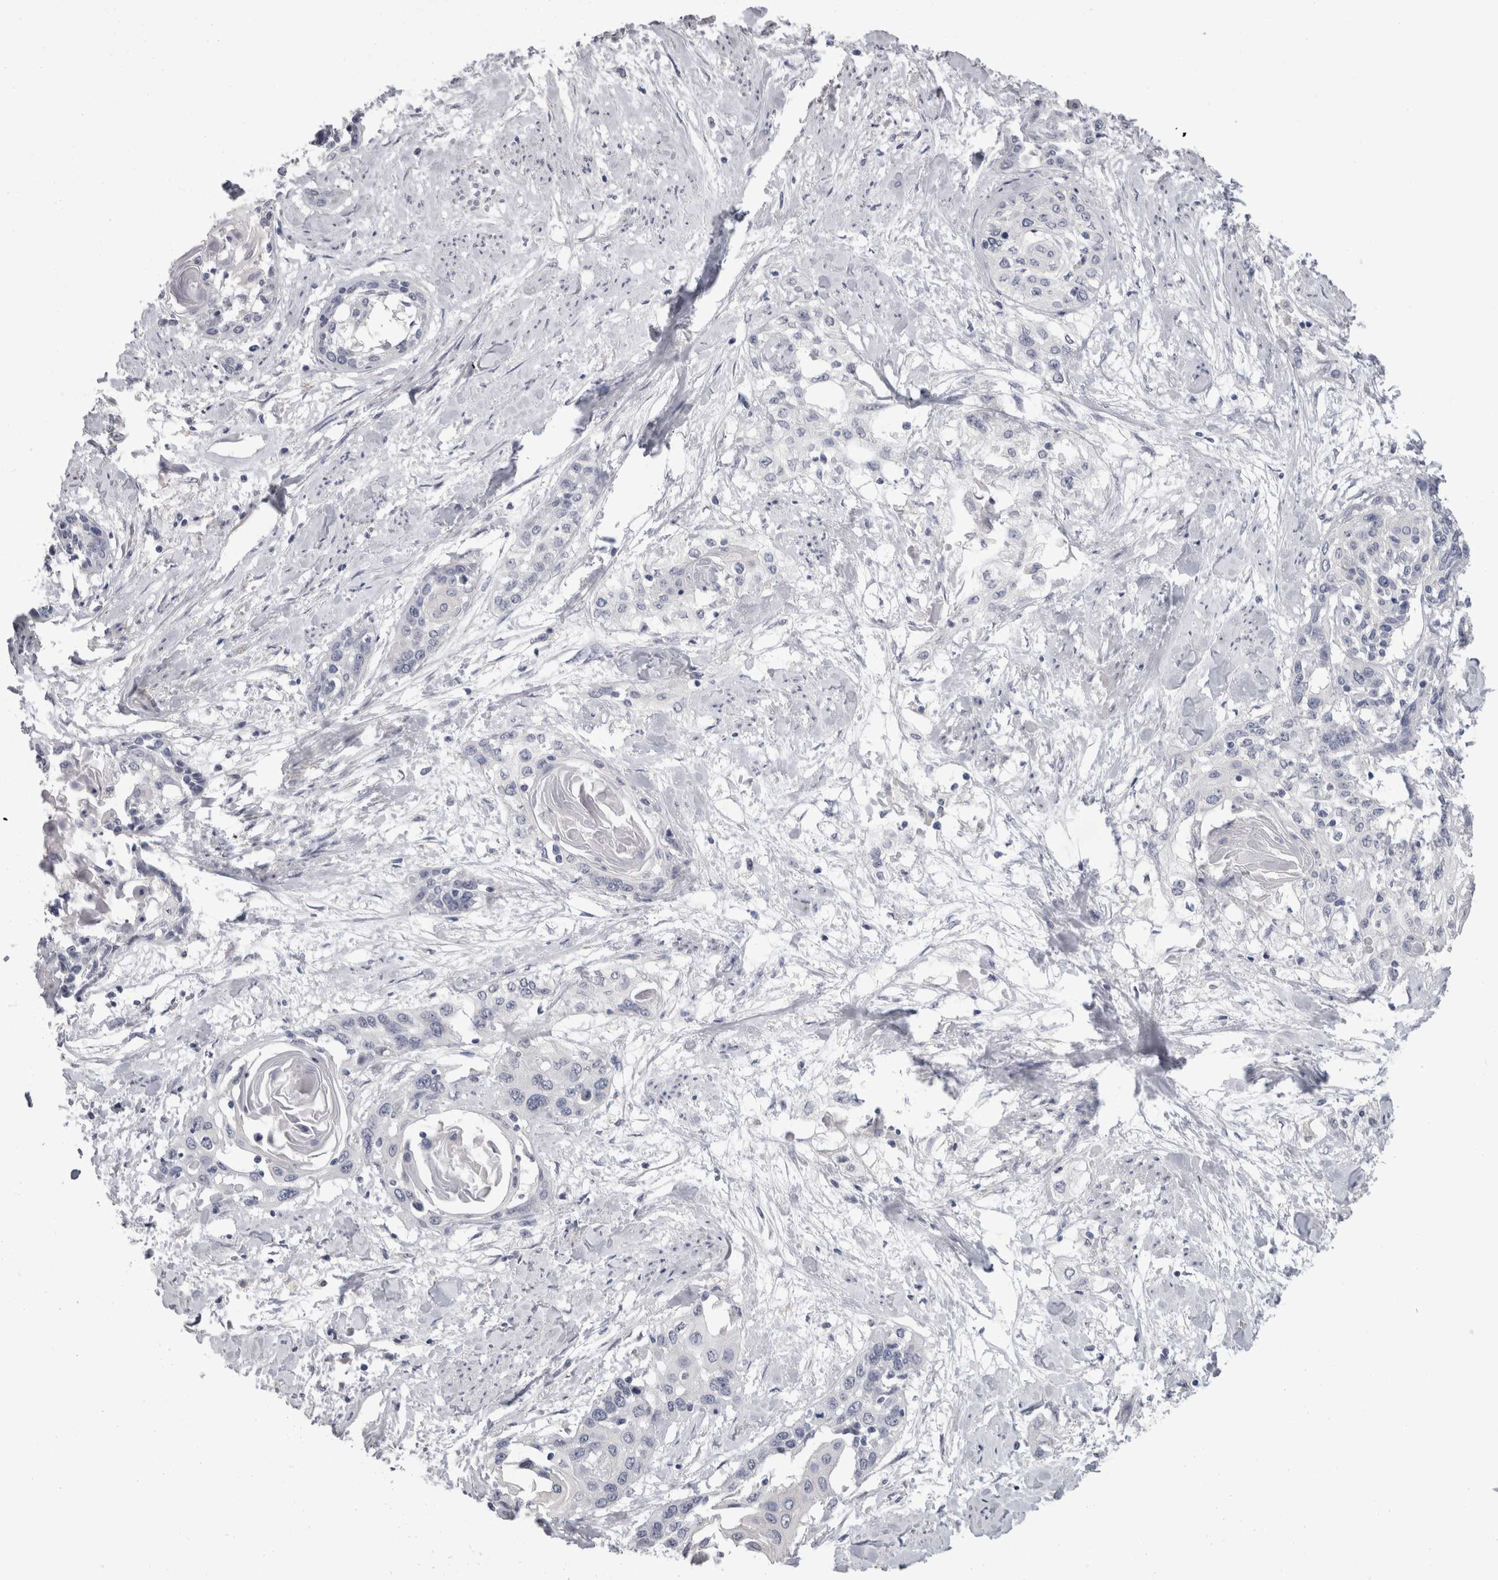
{"staining": {"intensity": "negative", "quantity": "none", "location": "none"}, "tissue": "cervical cancer", "cell_type": "Tumor cells", "image_type": "cancer", "snomed": [{"axis": "morphology", "description": "Squamous cell carcinoma, NOS"}, {"axis": "topography", "description": "Cervix"}], "caption": "A histopathology image of cervical cancer stained for a protein demonstrates no brown staining in tumor cells.", "gene": "FHOD3", "patient": {"sex": "female", "age": 57}}